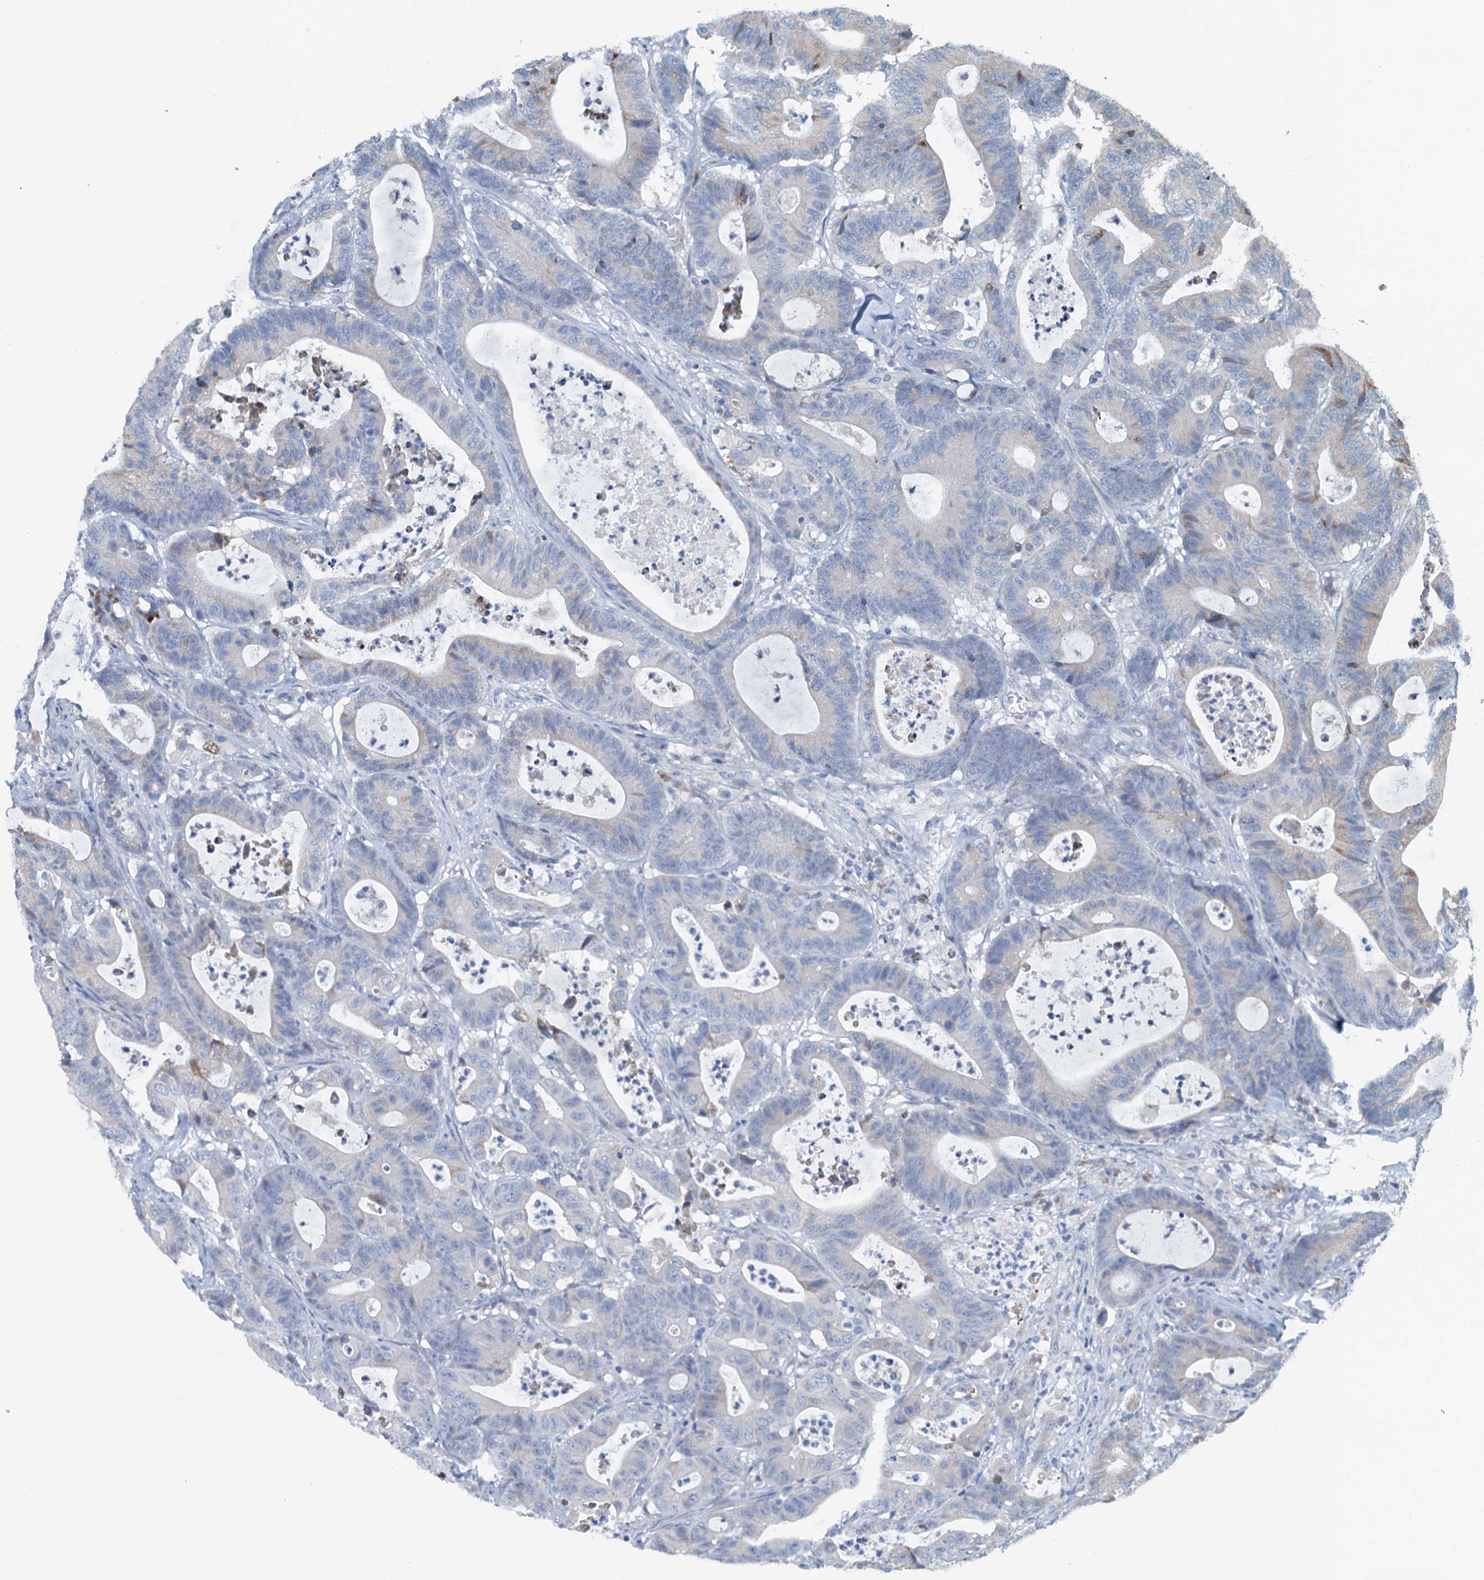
{"staining": {"intensity": "negative", "quantity": "none", "location": "none"}, "tissue": "colorectal cancer", "cell_type": "Tumor cells", "image_type": "cancer", "snomed": [{"axis": "morphology", "description": "Adenocarcinoma, NOS"}, {"axis": "topography", "description": "Colon"}], "caption": "High power microscopy photomicrograph of an IHC photomicrograph of colorectal adenocarcinoma, revealing no significant staining in tumor cells.", "gene": "CBLIF", "patient": {"sex": "female", "age": 84}}